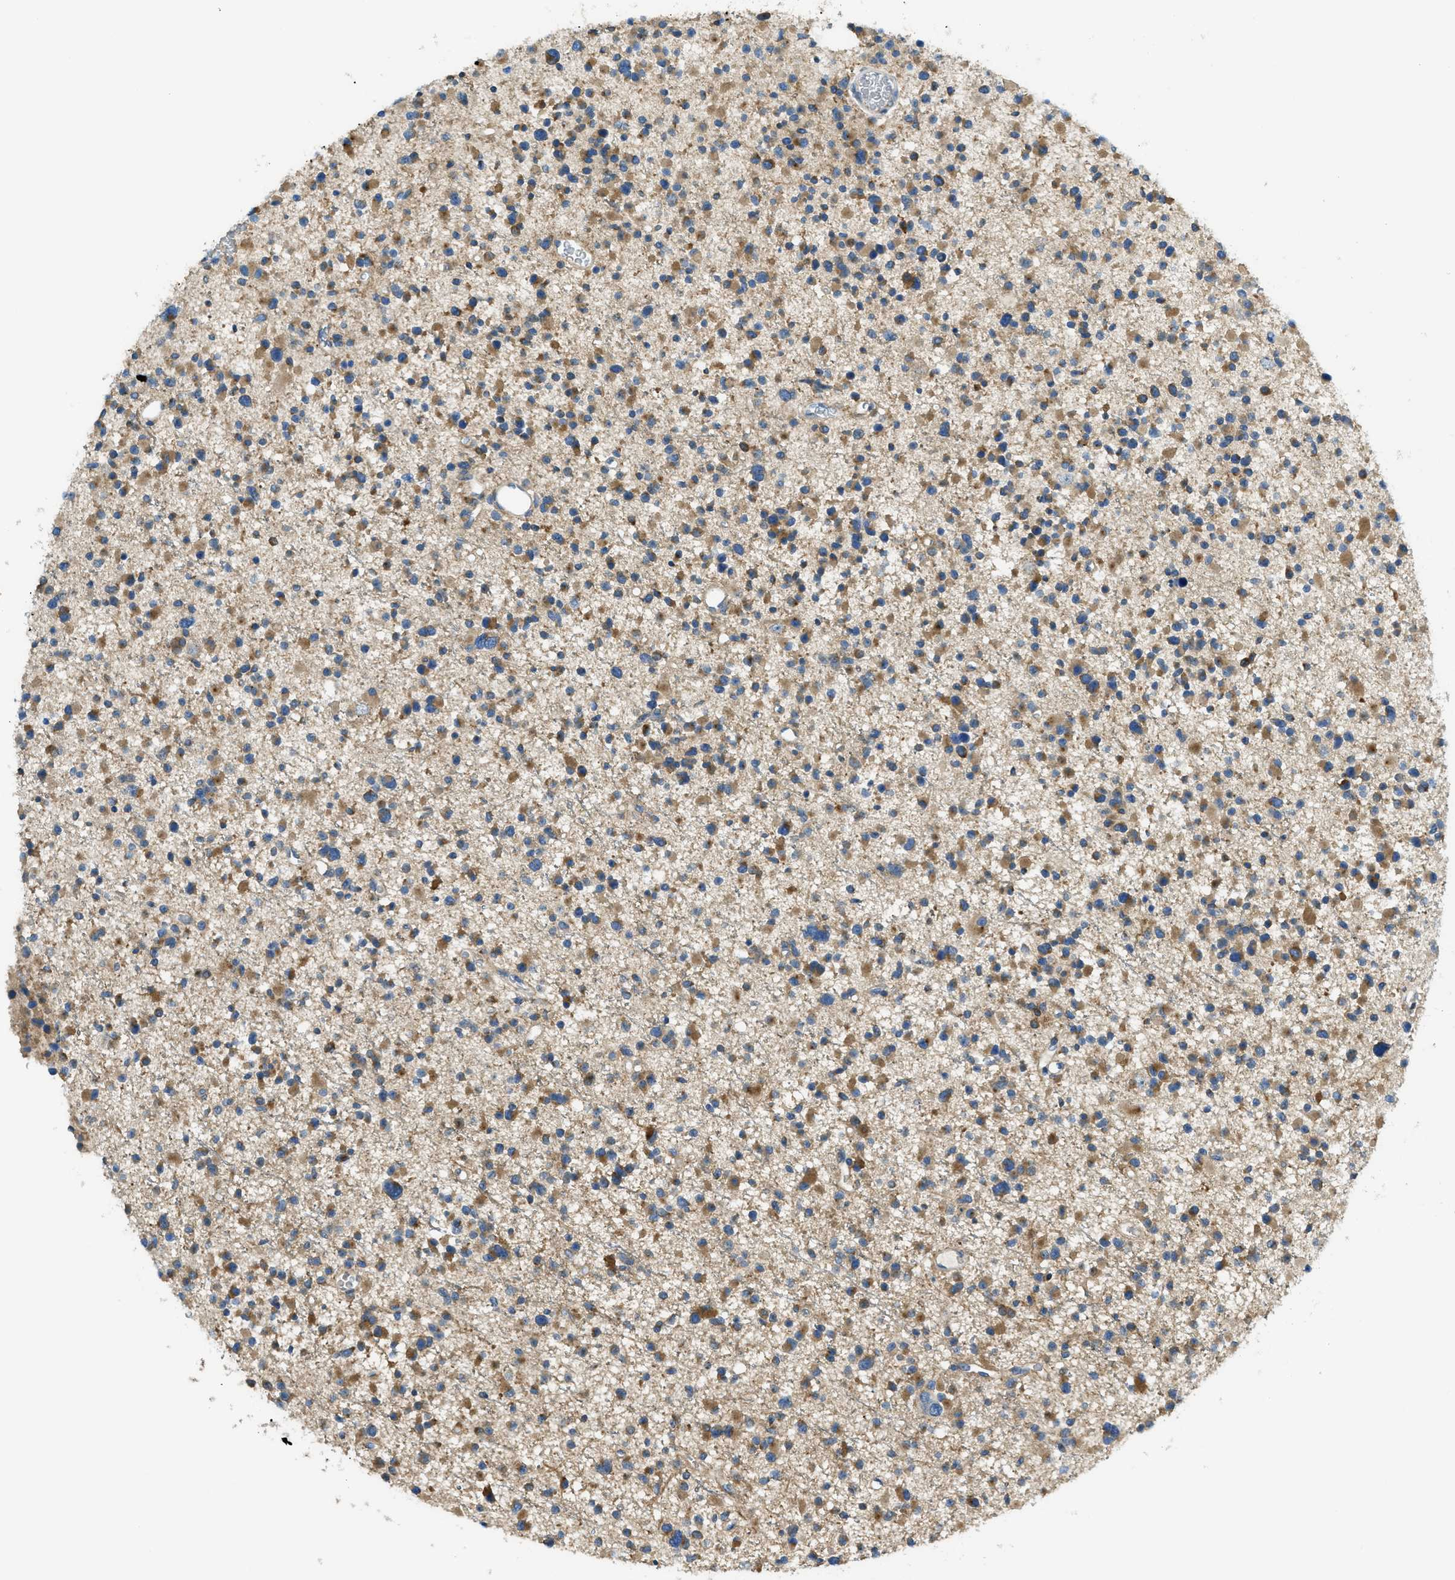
{"staining": {"intensity": "moderate", "quantity": "25%-75%", "location": "cytoplasmic/membranous"}, "tissue": "glioma", "cell_type": "Tumor cells", "image_type": "cancer", "snomed": [{"axis": "morphology", "description": "Glioma, malignant, Low grade"}, {"axis": "topography", "description": "Brain"}], "caption": "Immunohistochemical staining of human malignant low-grade glioma demonstrates medium levels of moderate cytoplasmic/membranous staining in about 25%-75% of tumor cells. Nuclei are stained in blue.", "gene": "RFFL", "patient": {"sex": "female", "age": 22}}